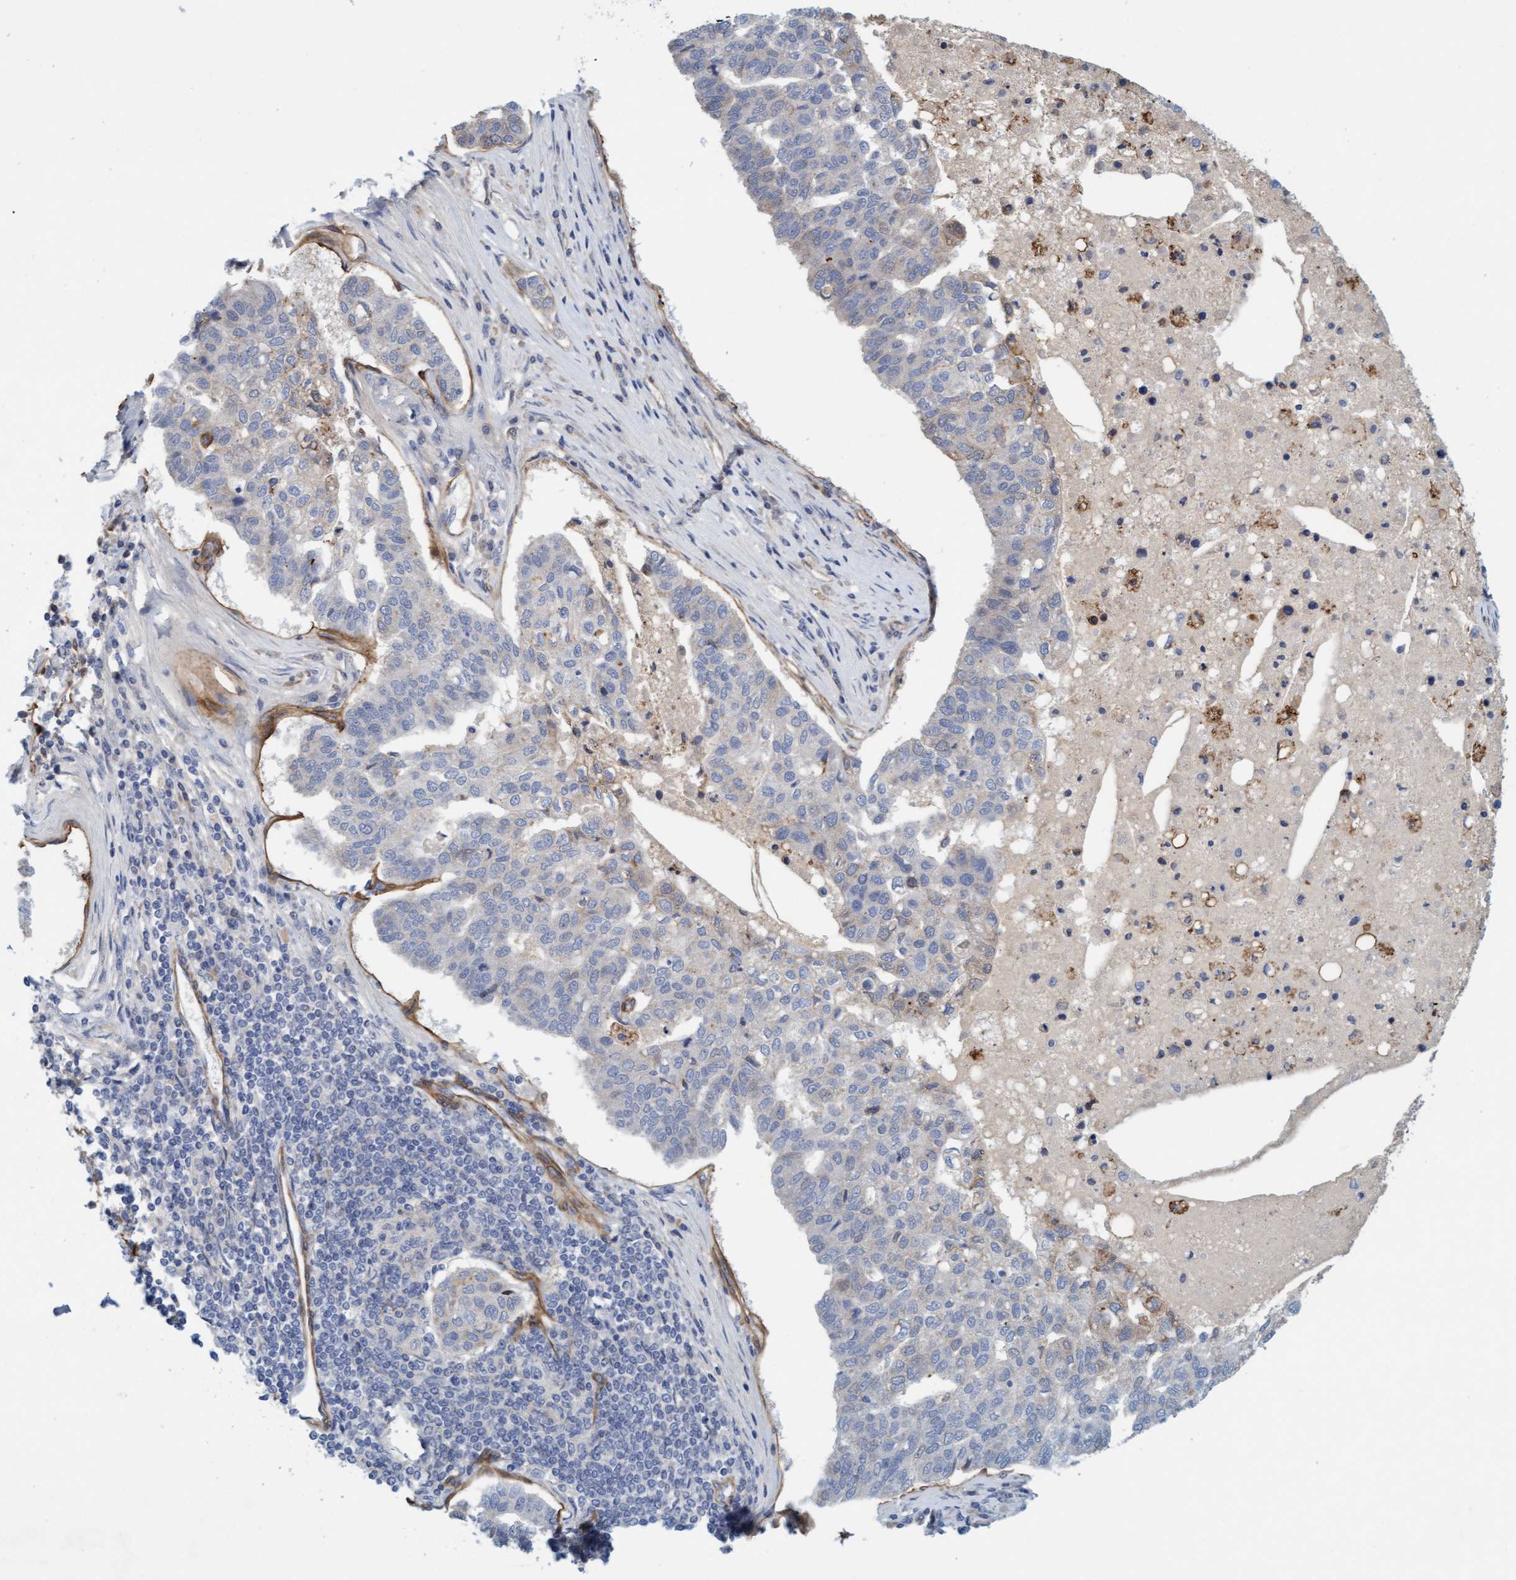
{"staining": {"intensity": "negative", "quantity": "none", "location": "none"}, "tissue": "pancreatic cancer", "cell_type": "Tumor cells", "image_type": "cancer", "snomed": [{"axis": "morphology", "description": "Adenocarcinoma, NOS"}, {"axis": "topography", "description": "Pancreas"}], "caption": "Protein analysis of pancreatic cancer shows no significant staining in tumor cells.", "gene": "TSTD2", "patient": {"sex": "female", "age": 61}}